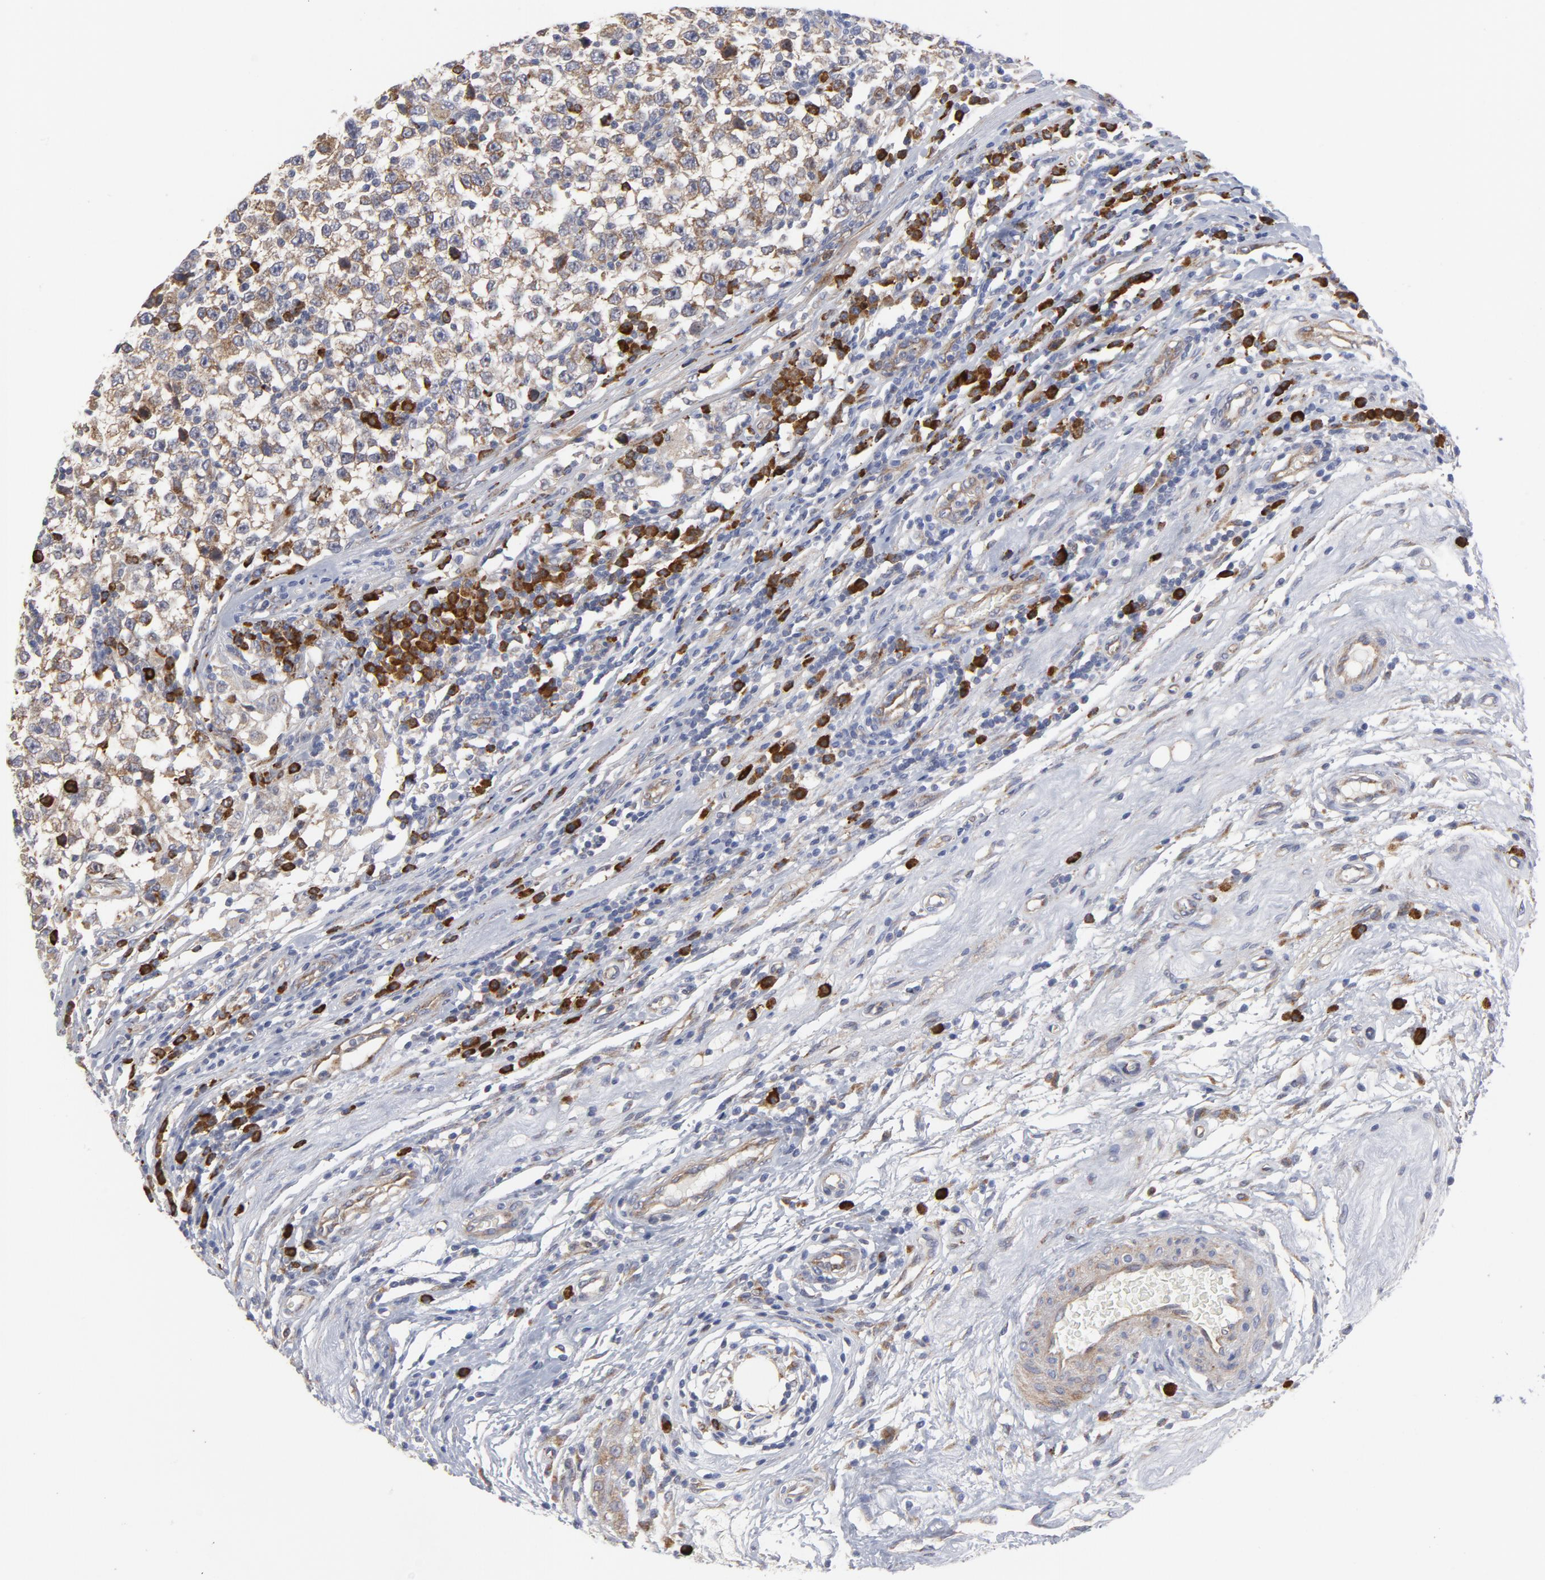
{"staining": {"intensity": "moderate", "quantity": "25%-75%", "location": "cytoplasmic/membranous"}, "tissue": "testis cancer", "cell_type": "Tumor cells", "image_type": "cancer", "snomed": [{"axis": "morphology", "description": "Seminoma, NOS"}, {"axis": "topography", "description": "Testis"}], "caption": "Brown immunohistochemical staining in human testis cancer (seminoma) demonstrates moderate cytoplasmic/membranous staining in approximately 25%-75% of tumor cells.", "gene": "RAPGEF3", "patient": {"sex": "male", "age": 43}}